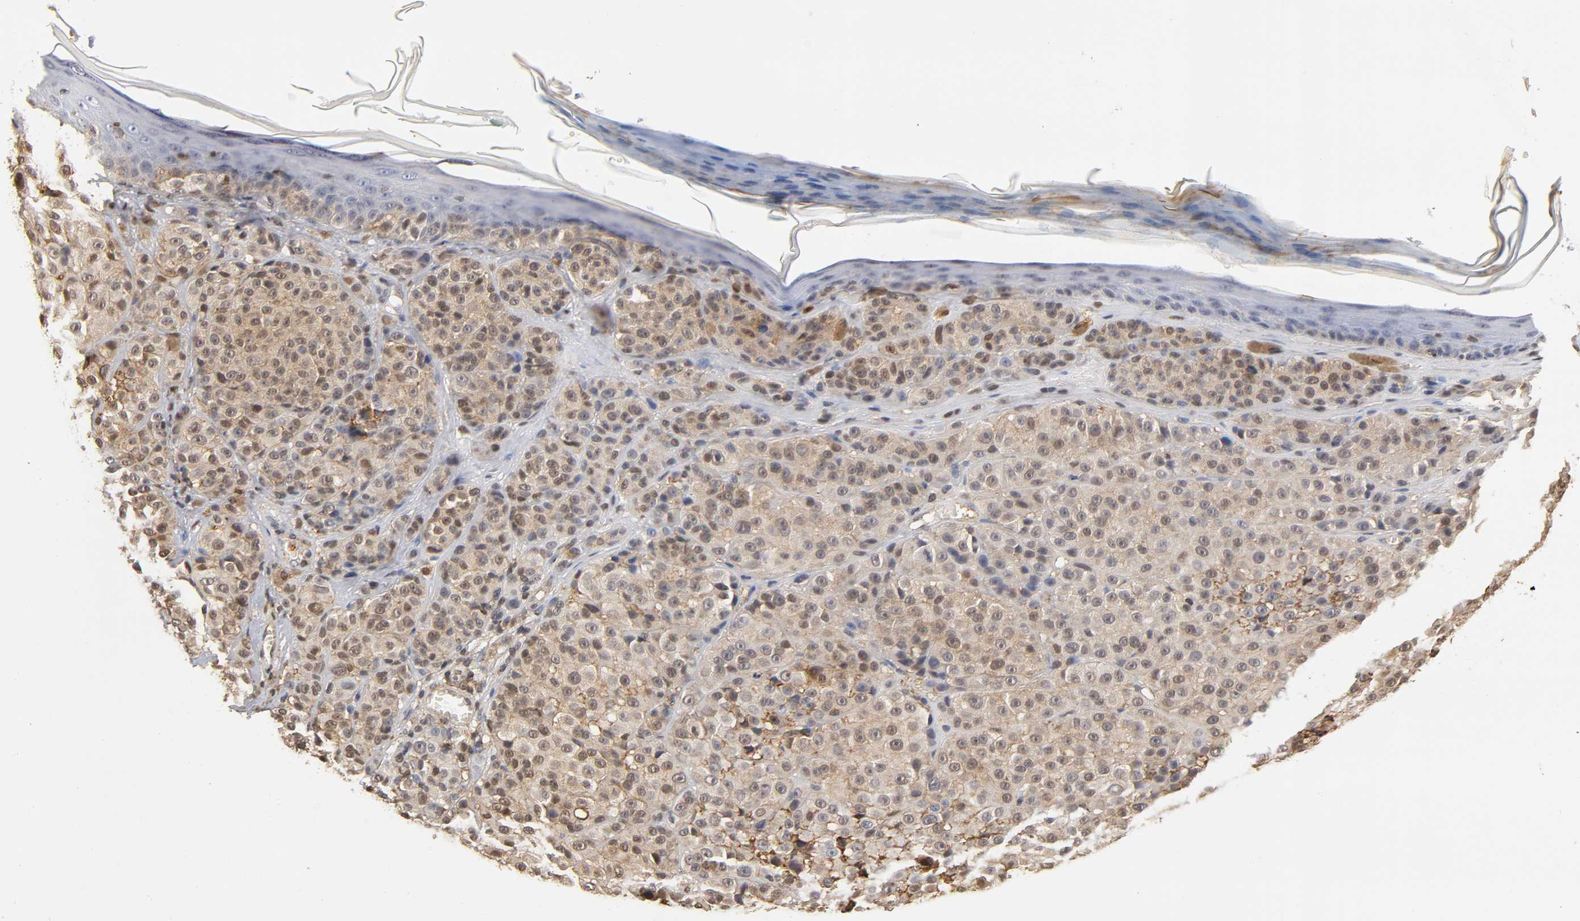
{"staining": {"intensity": "weak", "quantity": ">75%", "location": "cytoplasmic/membranous,nuclear"}, "tissue": "melanoma", "cell_type": "Tumor cells", "image_type": "cancer", "snomed": [{"axis": "morphology", "description": "Malignant melanoma, NOS"}, {"axis": "topography", "description": "Skin"}], "caption": "Malignant melanoma tissue displays weak cytoplasmic/membranous and nuclear expression in about >75% of tumor cells, visualized by immunohistochemistry. (Stains: DAB in brown, nuclei in blue, Microscopy: brightfield microscopy at high magnification).", "gene": "ANXA11", "patient": {"sex": "female", "age": 75}}